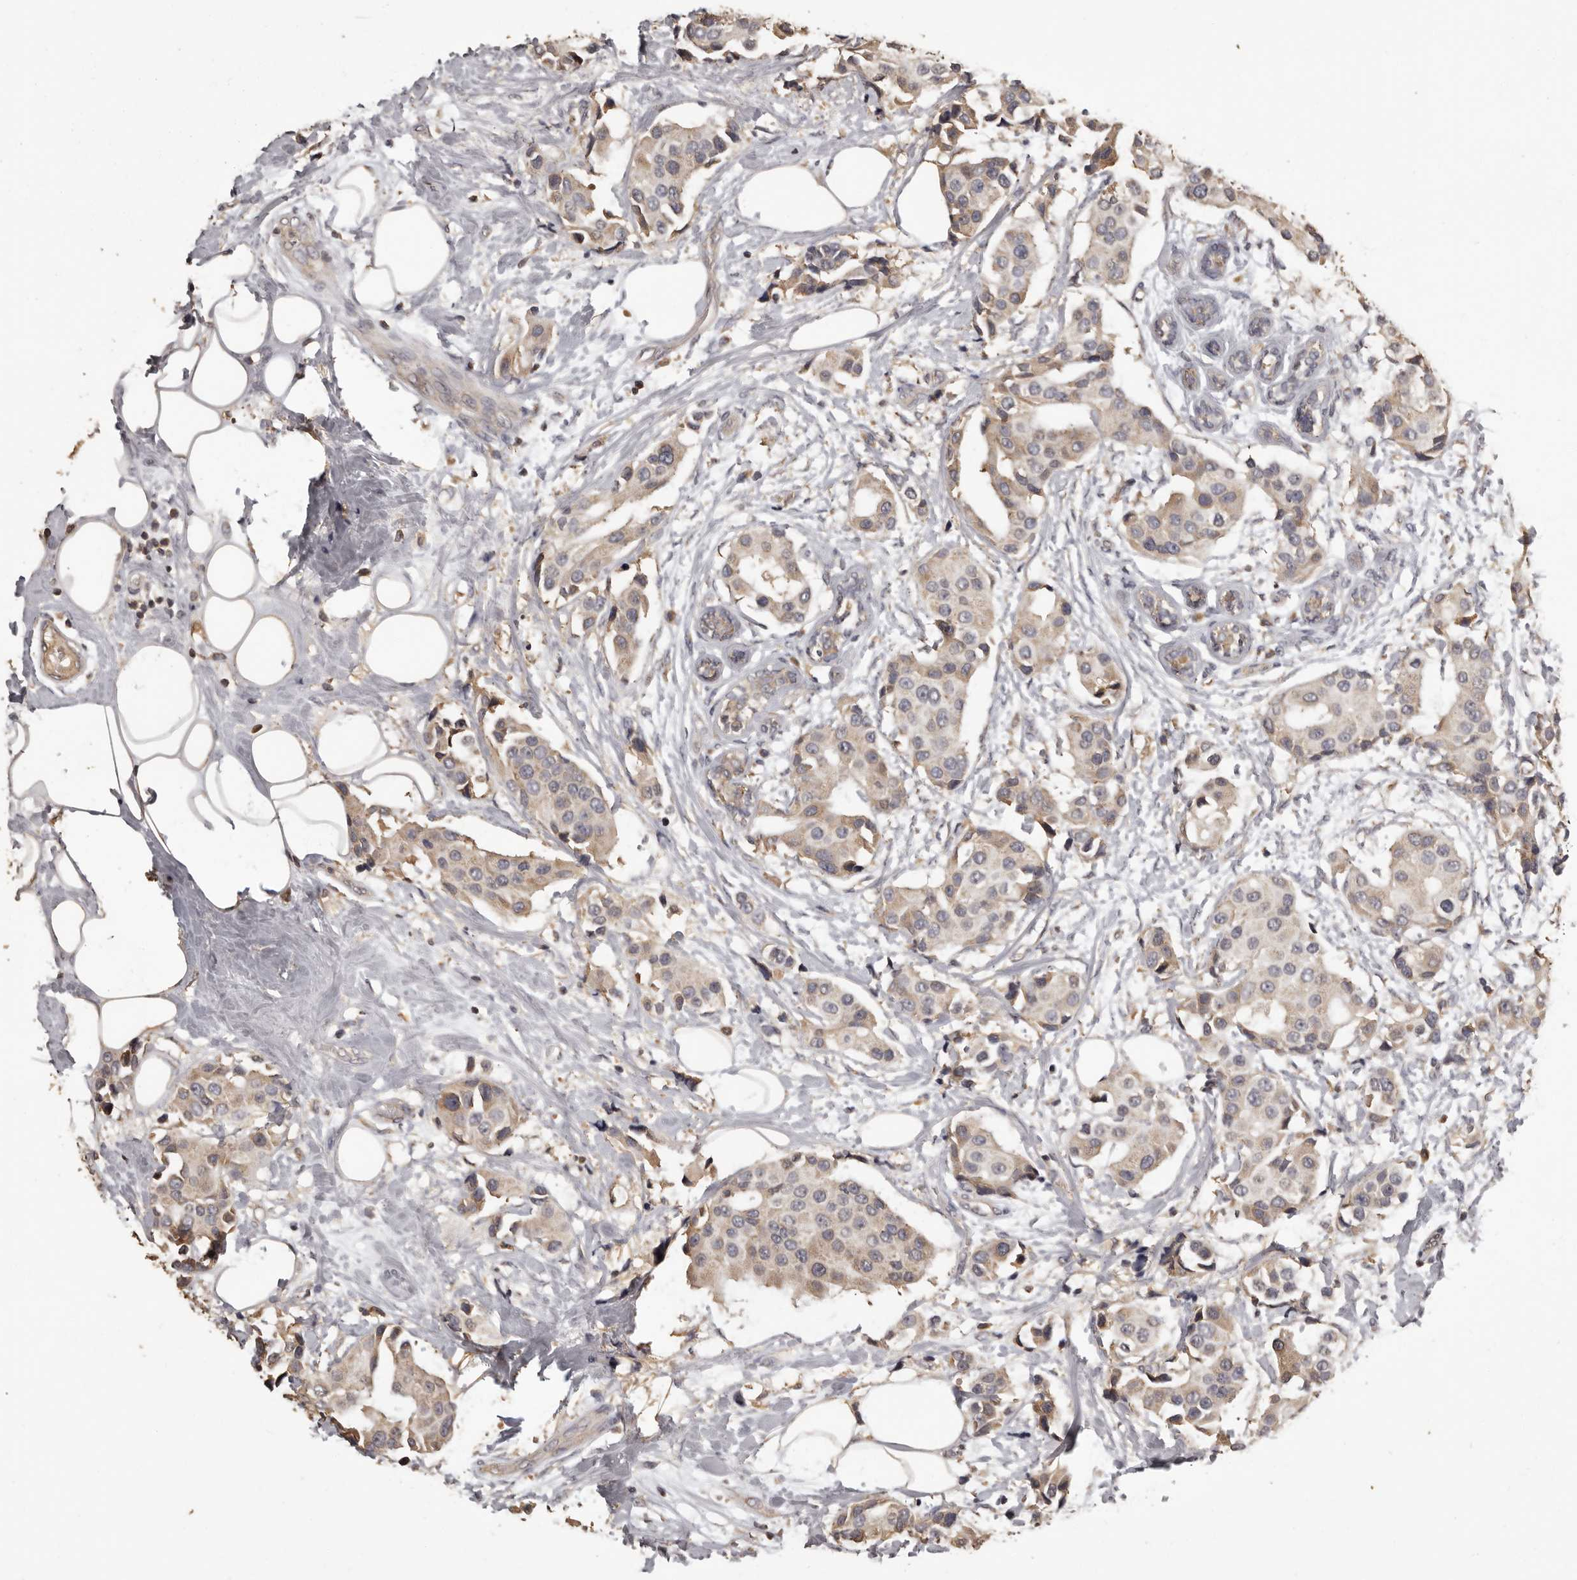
{"staining": {"intensity": "weak", "quantity": ">75%", "location": "cytoplasmic/membranous"}, "tissue": "breast cancer", "cell_type": "Tumor cells", "image_type": "cancer", "snomed": [{"axis": "morphology", "description": "Normal tissue, NOS"}, {"axis": "morphology", "description": "Duct carcinoma"}, {"axis": "topography", "description": "Breast"}], "caption": "IHC staining of infiltrating ductal carcinoma (breast), which demonstrates low levels of weak cytoplasmic/membranous expression in about >75% of tumor cells indicating weak cytoplasmic/membranous protein positivity. The staining was performed using DAB (brown) for protein detection and nuclei were counterstained in hematoxylin (blue).", "gene": "MGAT5", "patient": {"sex": "female", "age": 39}}